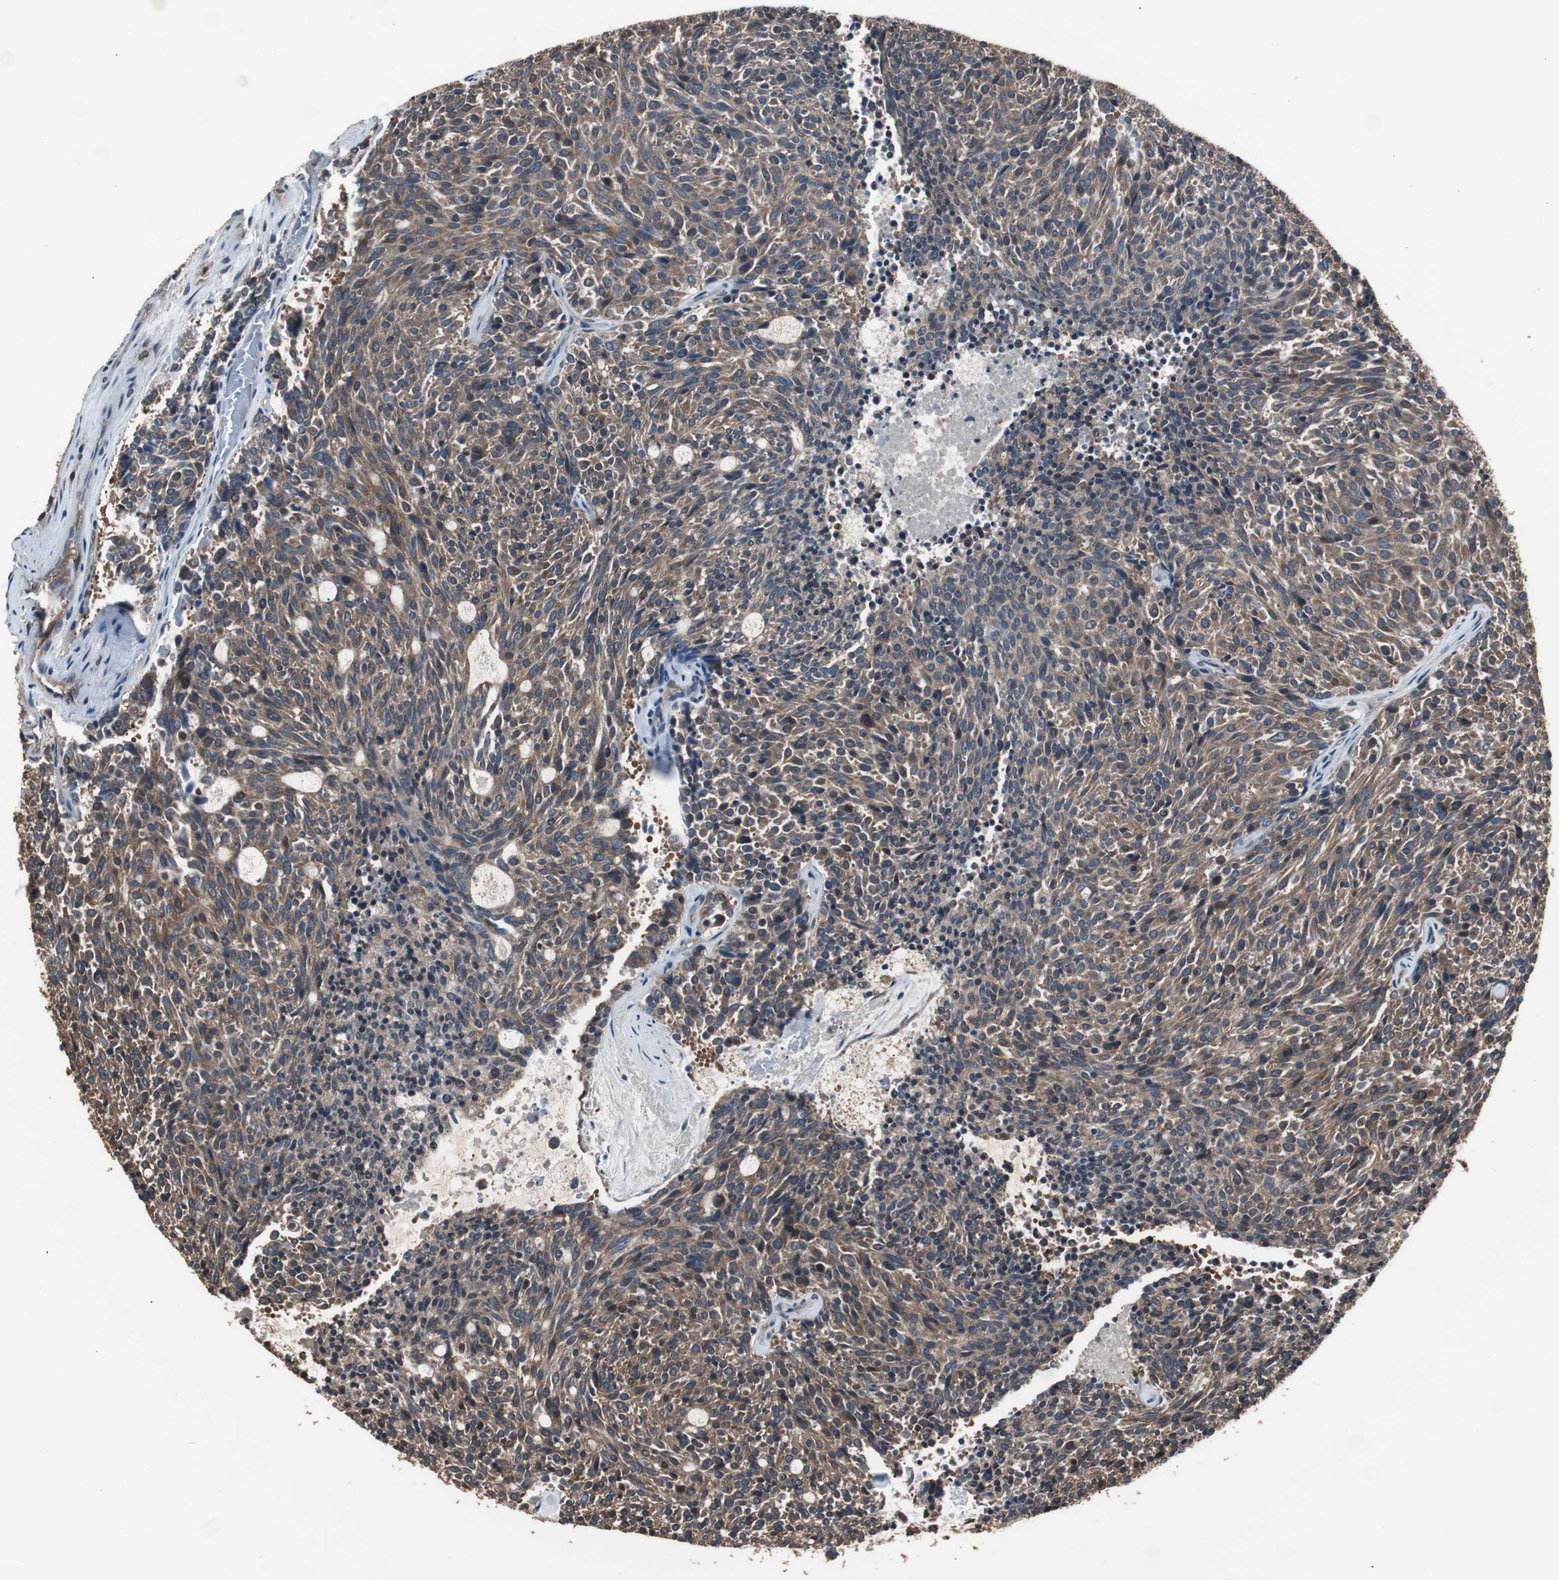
{"staining": {"intensity": "moderate", "quantity": ">75%", "location": "cytoplasmic/membranous"}, "tissue": "carcinoid", "cell_type": "Tumor cells", "image_type": "cancer", "snomed": [{"axis": "morphology", "description": "Carcinoid, malignant, NOS"}, {"axis": "topography", "description": "Pancreas"}], "caption": "Moderate cytoplasmic/membranous protein positivity is present in about >75% of tumor cells in carcinoid. Ihc stains the protein in brown and the nuclei are stained blue.", "gene": "CAPNS1", "patient": {"sex": "female", "age": 54}}